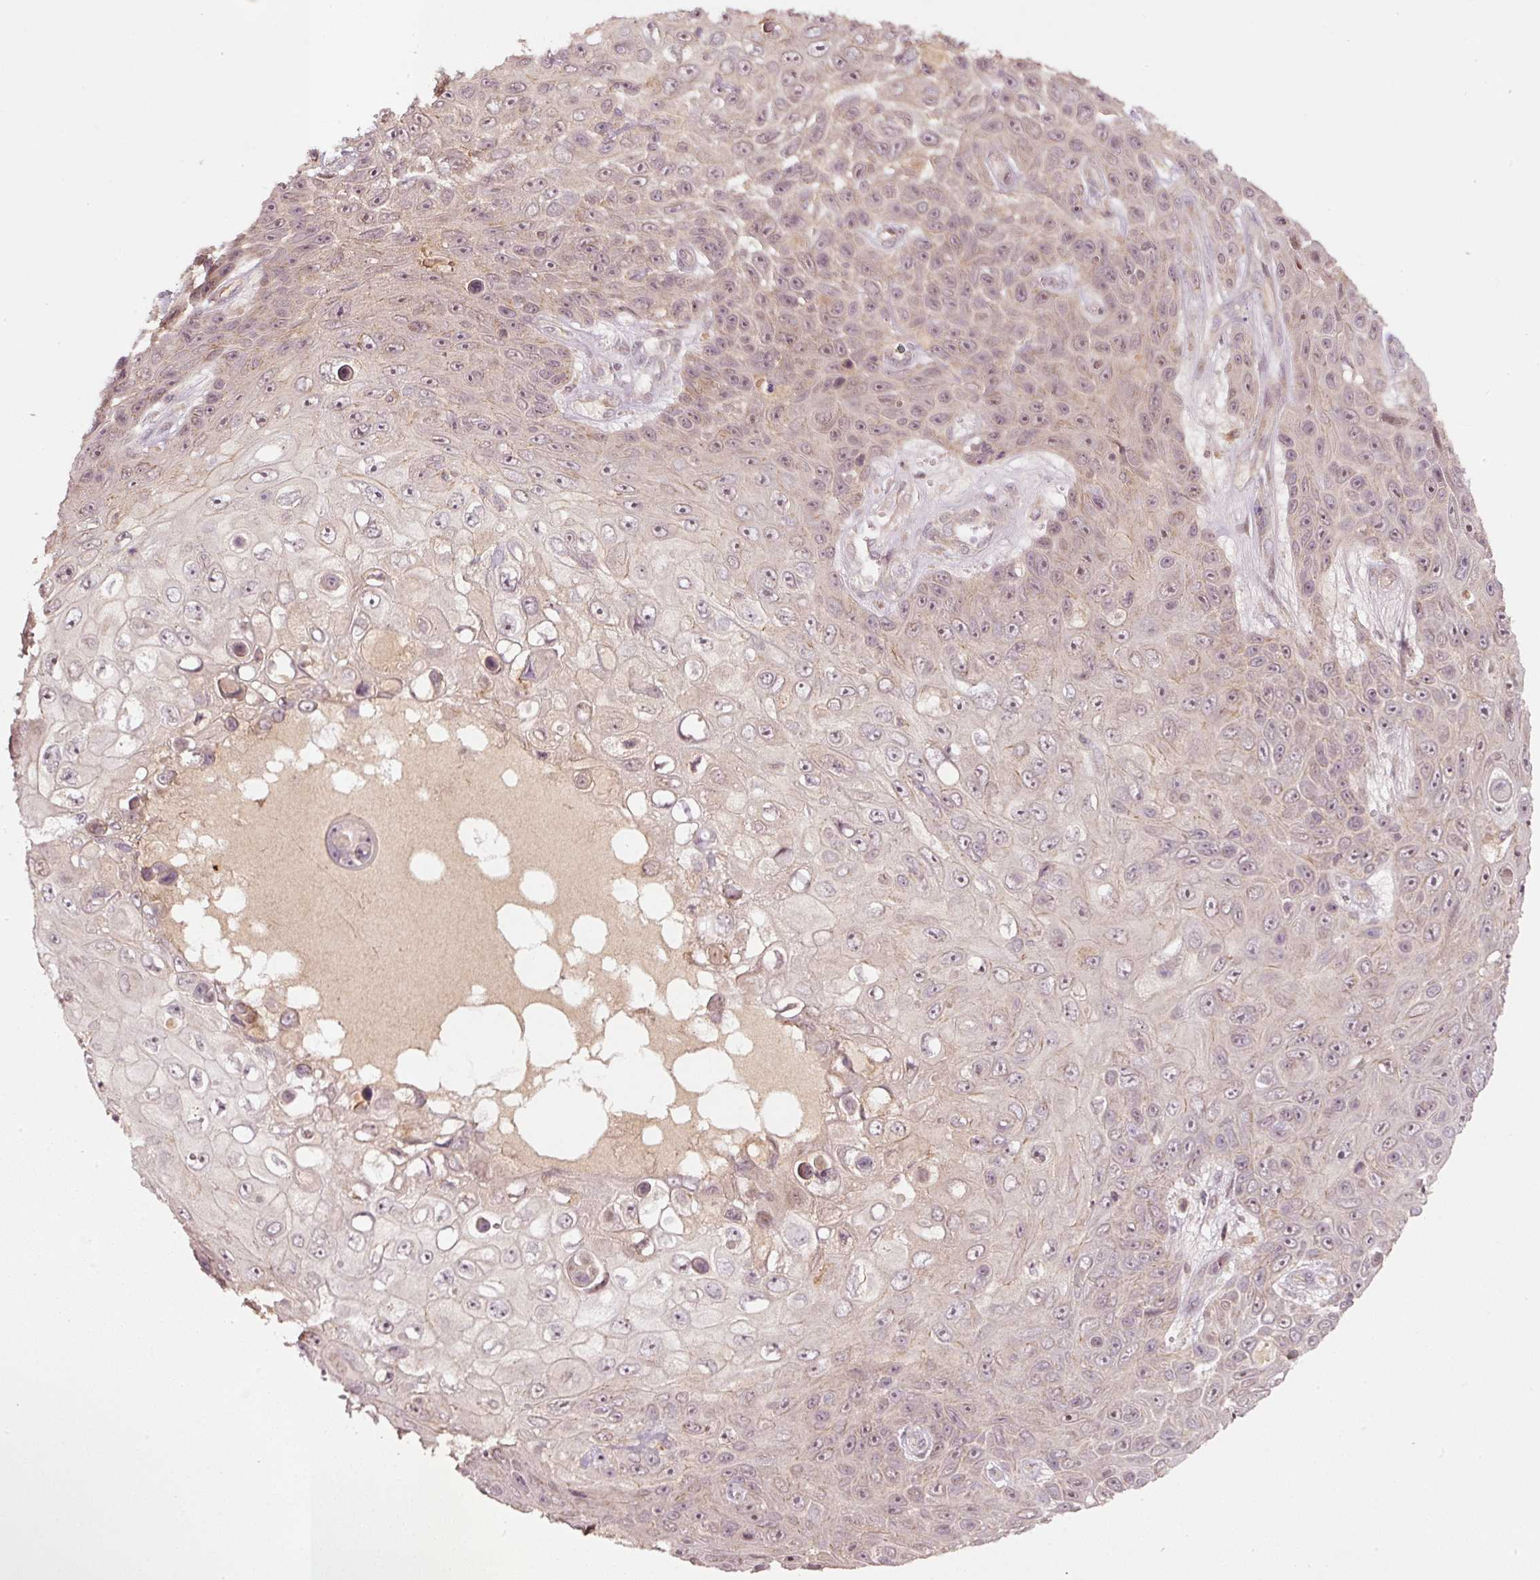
{"staining": {"intensity": "weak", "quantity": "<25%", "location": "nuclear"}, "tissue": "skin cancer", "cell_type": "Tumor cells", "image_type": "cancer", "snomed": [{"axis": "morphology", "description": "Squamous cell carcinoma, NOS"}, {"axis": "topography", "description": "Skin"}], "caption": "IHC image of neoplastic tissue: skin cancer stained with DAB displays no significant protein staining in tumor cells.", "gene": "PCDHB1", "patient": {"sex": "male", "age": 82}}